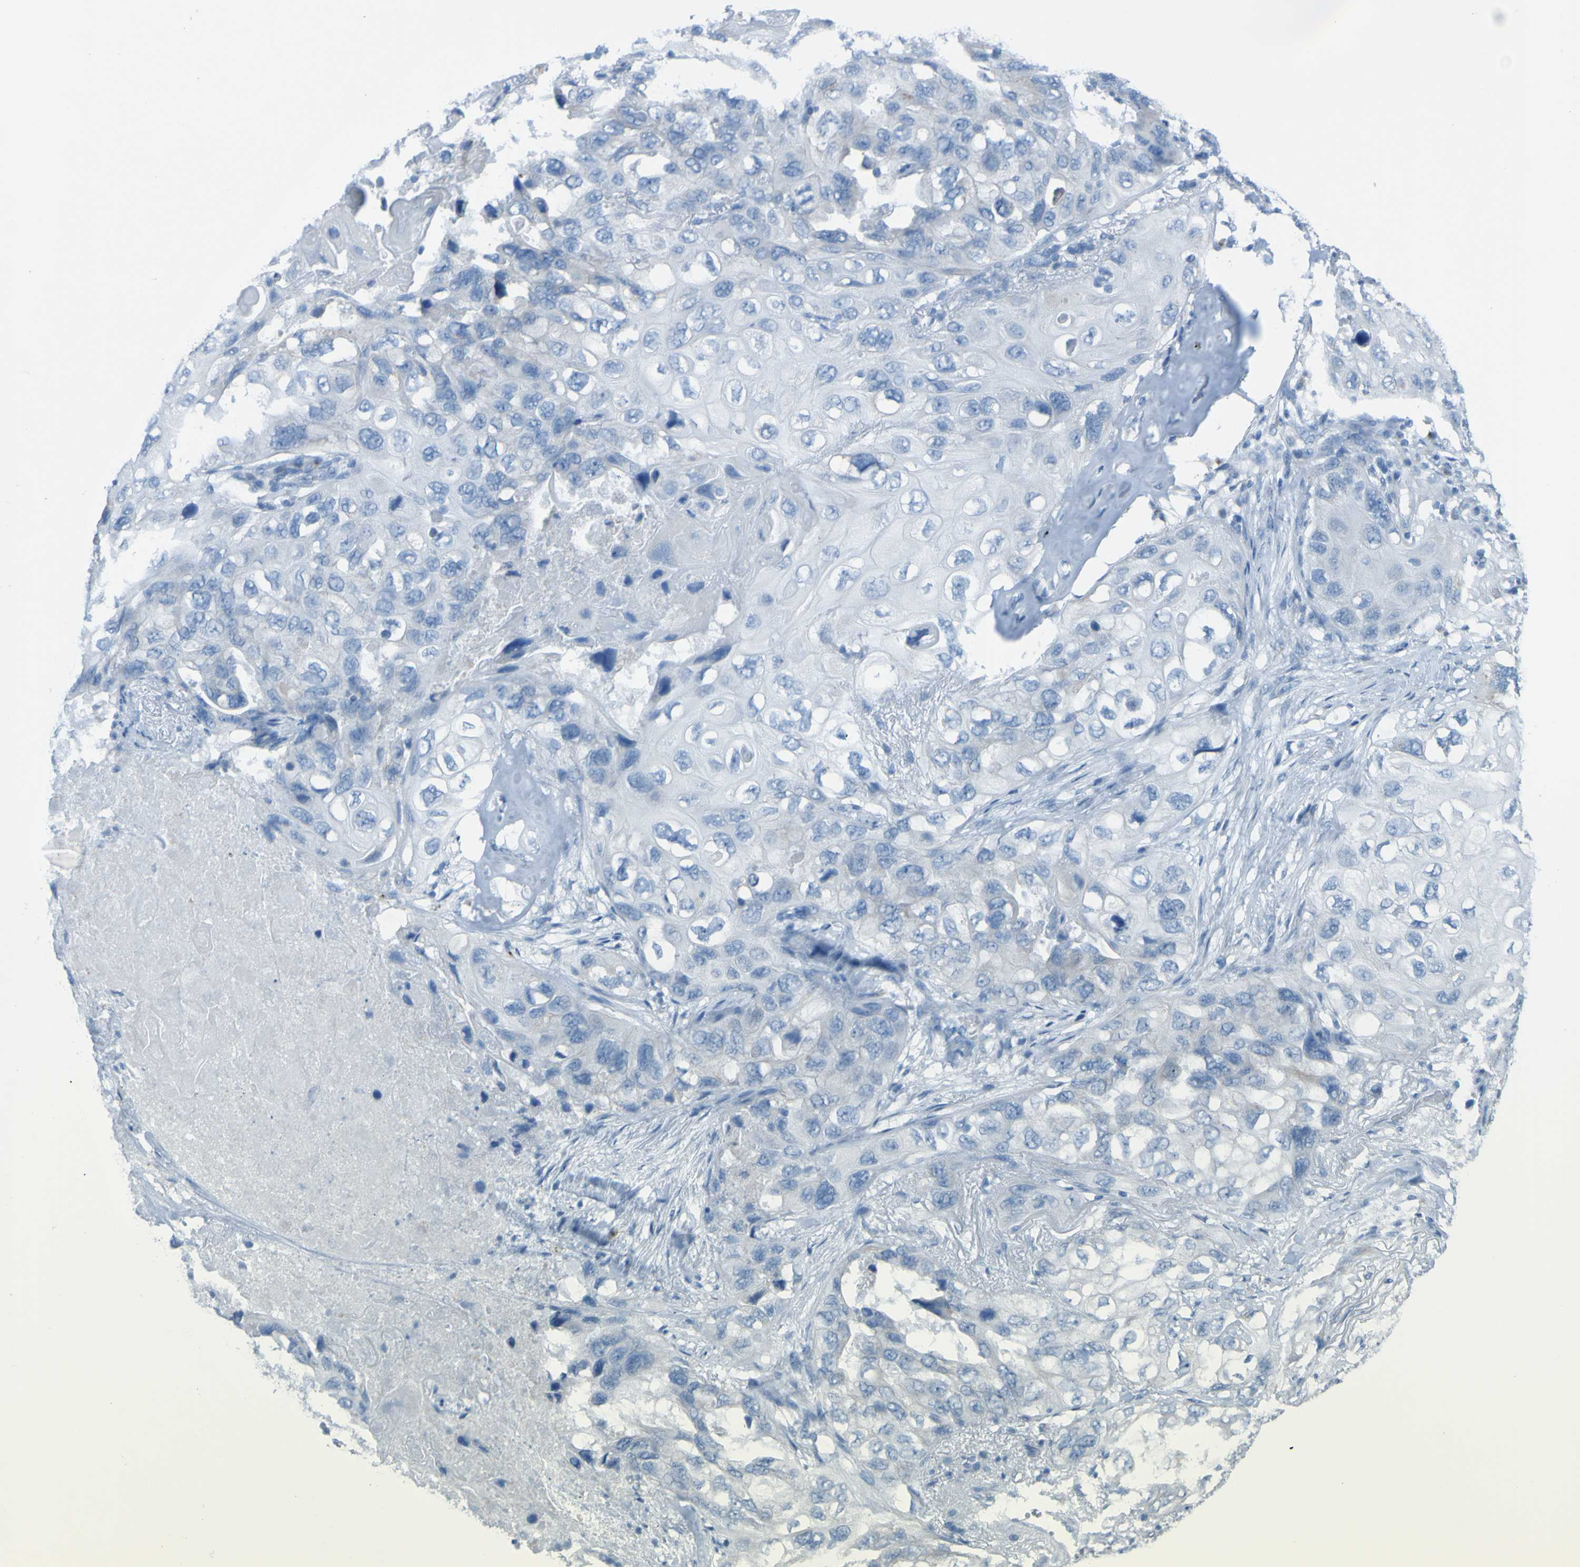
{"staining": {"intensity": "negative", "quantity": "none", "location": "none"}, "tissue": "lung cancer", "cell_type": "Tumor cells", "image_type": "cancer", "snomed": [{"axis": "morphology", "description": "Squamous cell carcinoma, NOS"}, {"axis": "topography", "description": "Lung"}], "caption": "An immunohistochemistry (IHC) micrograph of lung cancer is shown. There is no staining in tumor cells of lung cancer. (Immunohistochemistry (ihc), brightfield microscopy, high magnification).", "gene": "ACMSD", "patient": {"sex": "female", "age": 73}}